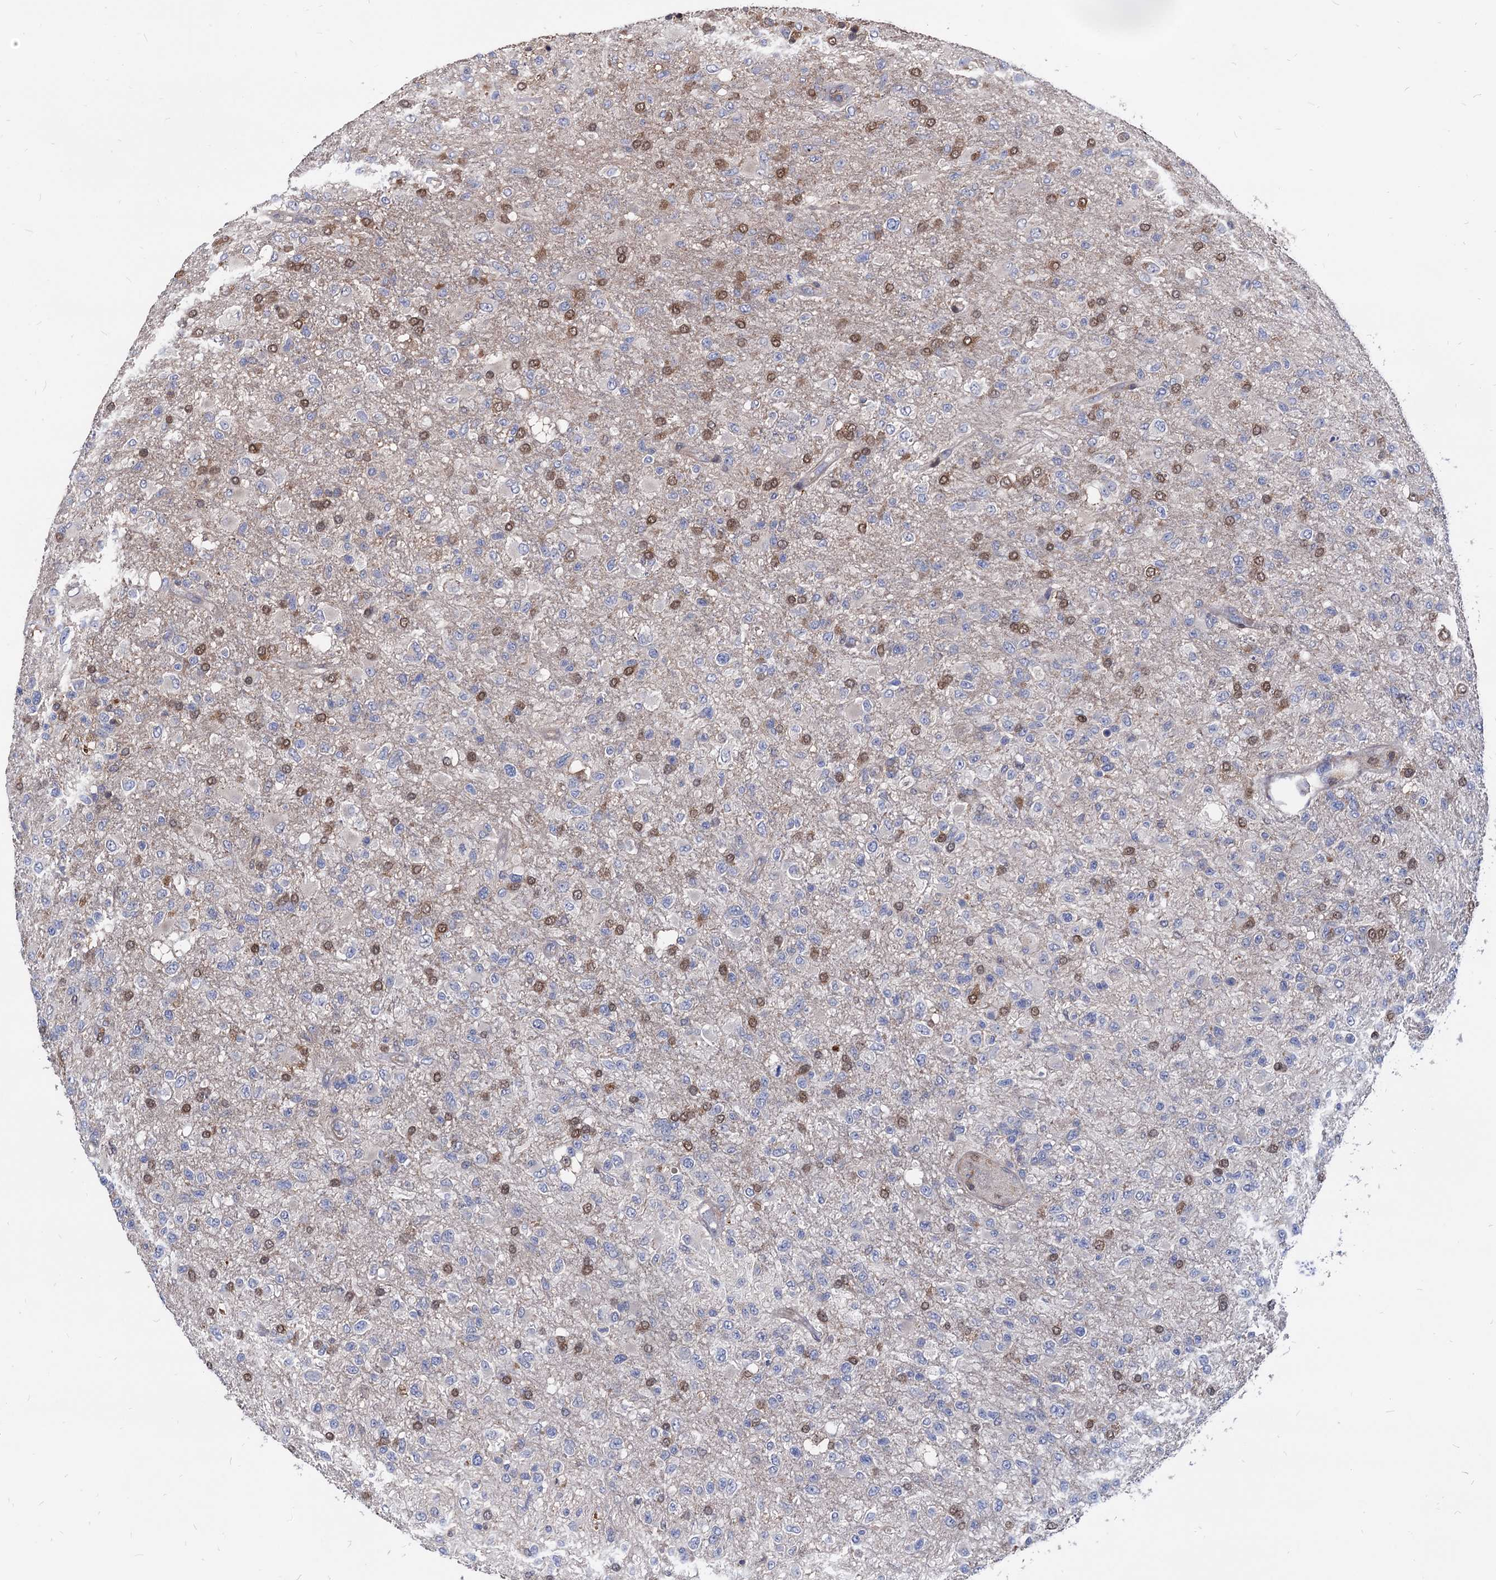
{"staining": {"intensity": "weak", "quantity": "25%-75%", "location": "nuclear"}, "tissue": "glioma", "cell_type": "Tumor cells", "image_type": "cancer", "snomed": [{"axis": "morphology", "description": "Glioma, malignant, High grade"}, {"axis": "topography", "description": "Brain"}], "caption": "The micrograph shows staining of malignant high-grade glioma, revealing weak nuclear protein staining (brown color) within tumor cells. (DAB IHC with brightfield microscopy, high magnification).", "gene": "CPPED1", "patient": {"sex": "female", "age": 74}}